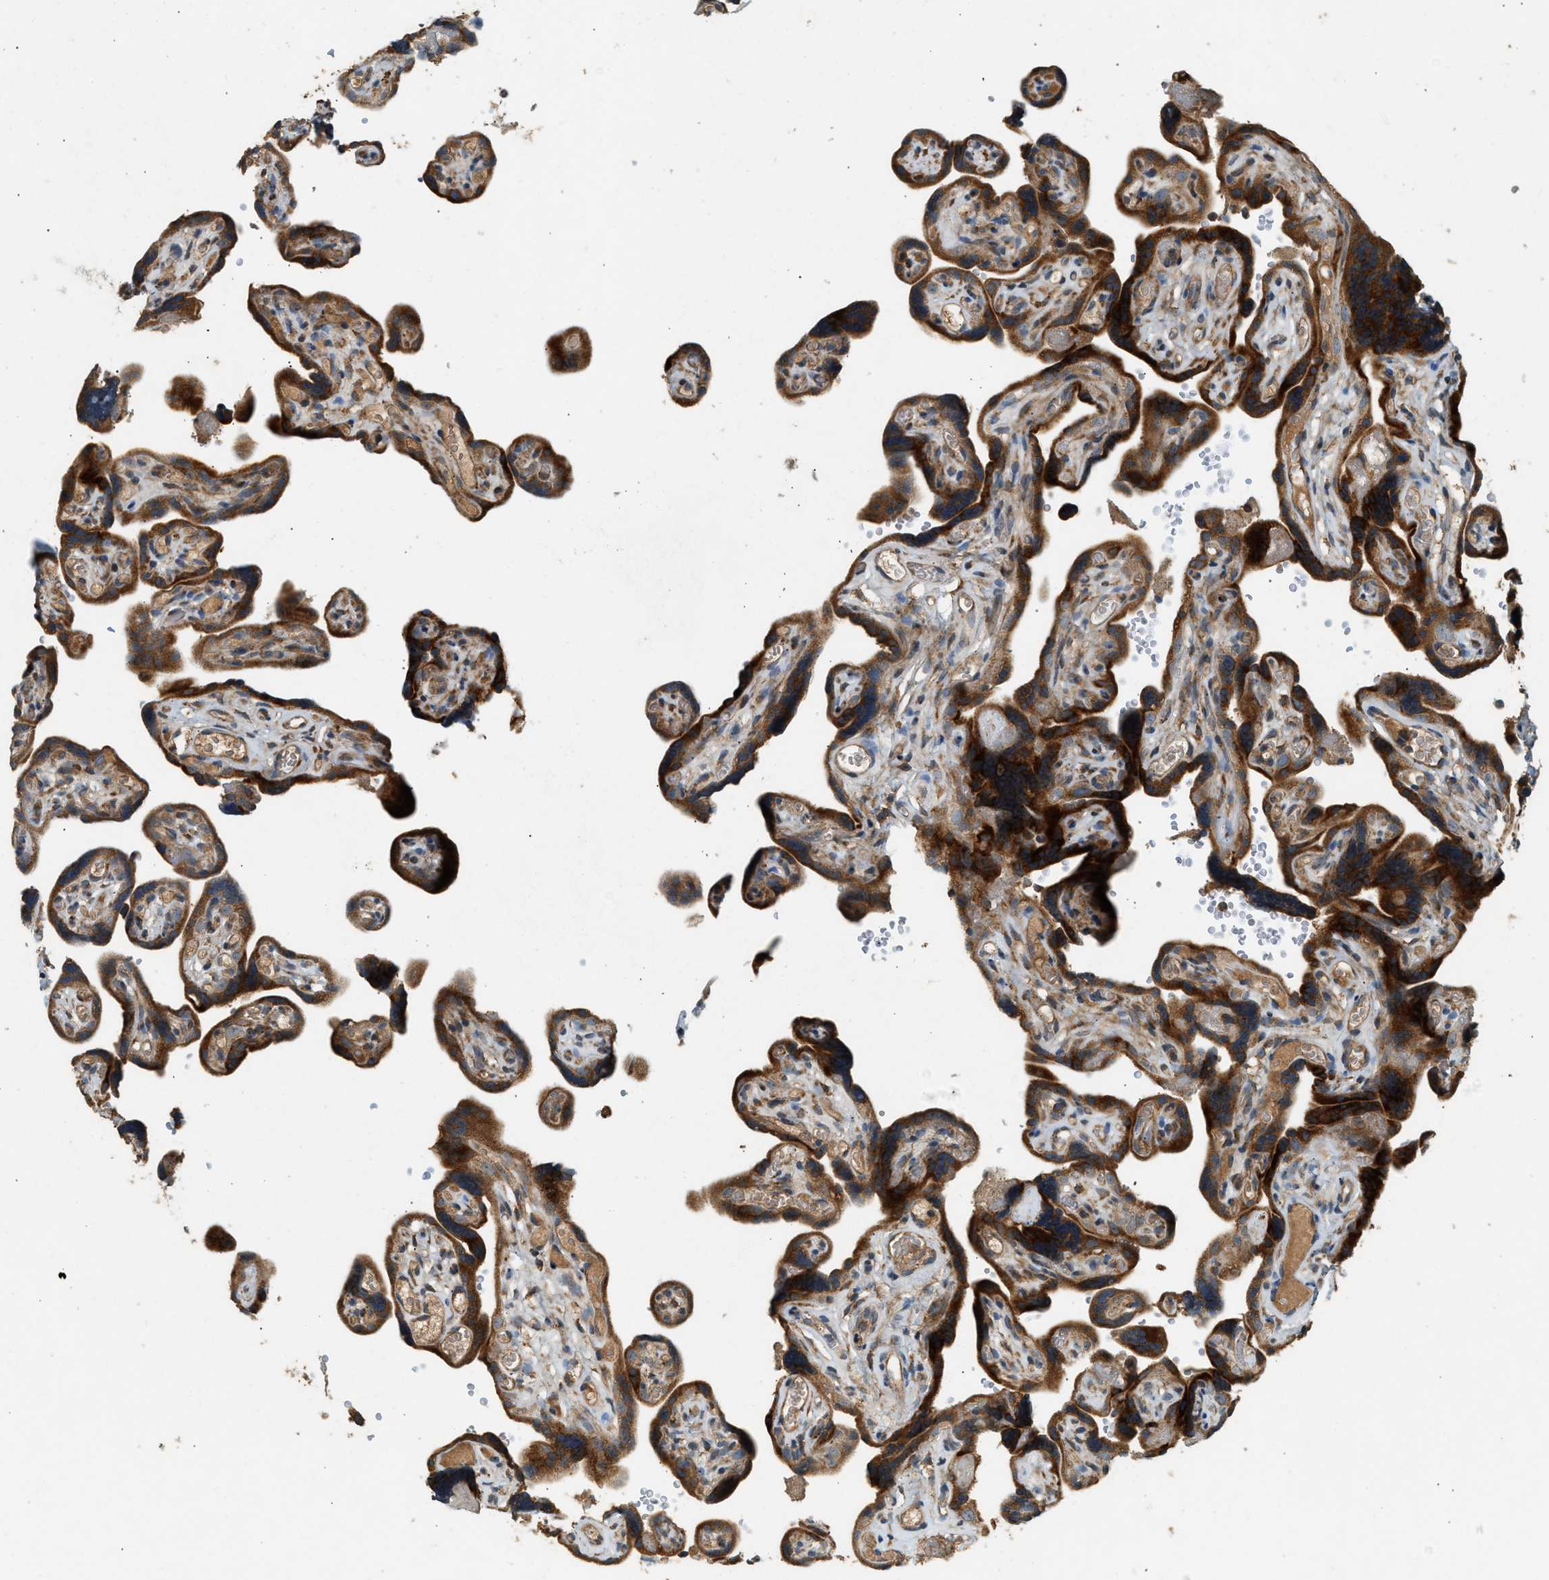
{"staining": {"intensity": "moderate", "quantity": ">75%", "location": "cytoplasmic/membranous"}, "tissue": "placenta", "cell_type": "Decidual cells", "image_type": "normal", "snomed": [{"axis": "morphology", "description": "Normal tissue, NOS"}, {"axis": "topography", "description": "Placenta"}], "caption": "Protein analysis of normal placenta exhibits moderate cytoplasmic/membranous positivity in approximately >75% of decidual cells. (DAB = brown stain, brightfield microscopy at high magnification).", "gene": "CTSB", "patient": {"sex": "female", "age": 30}}